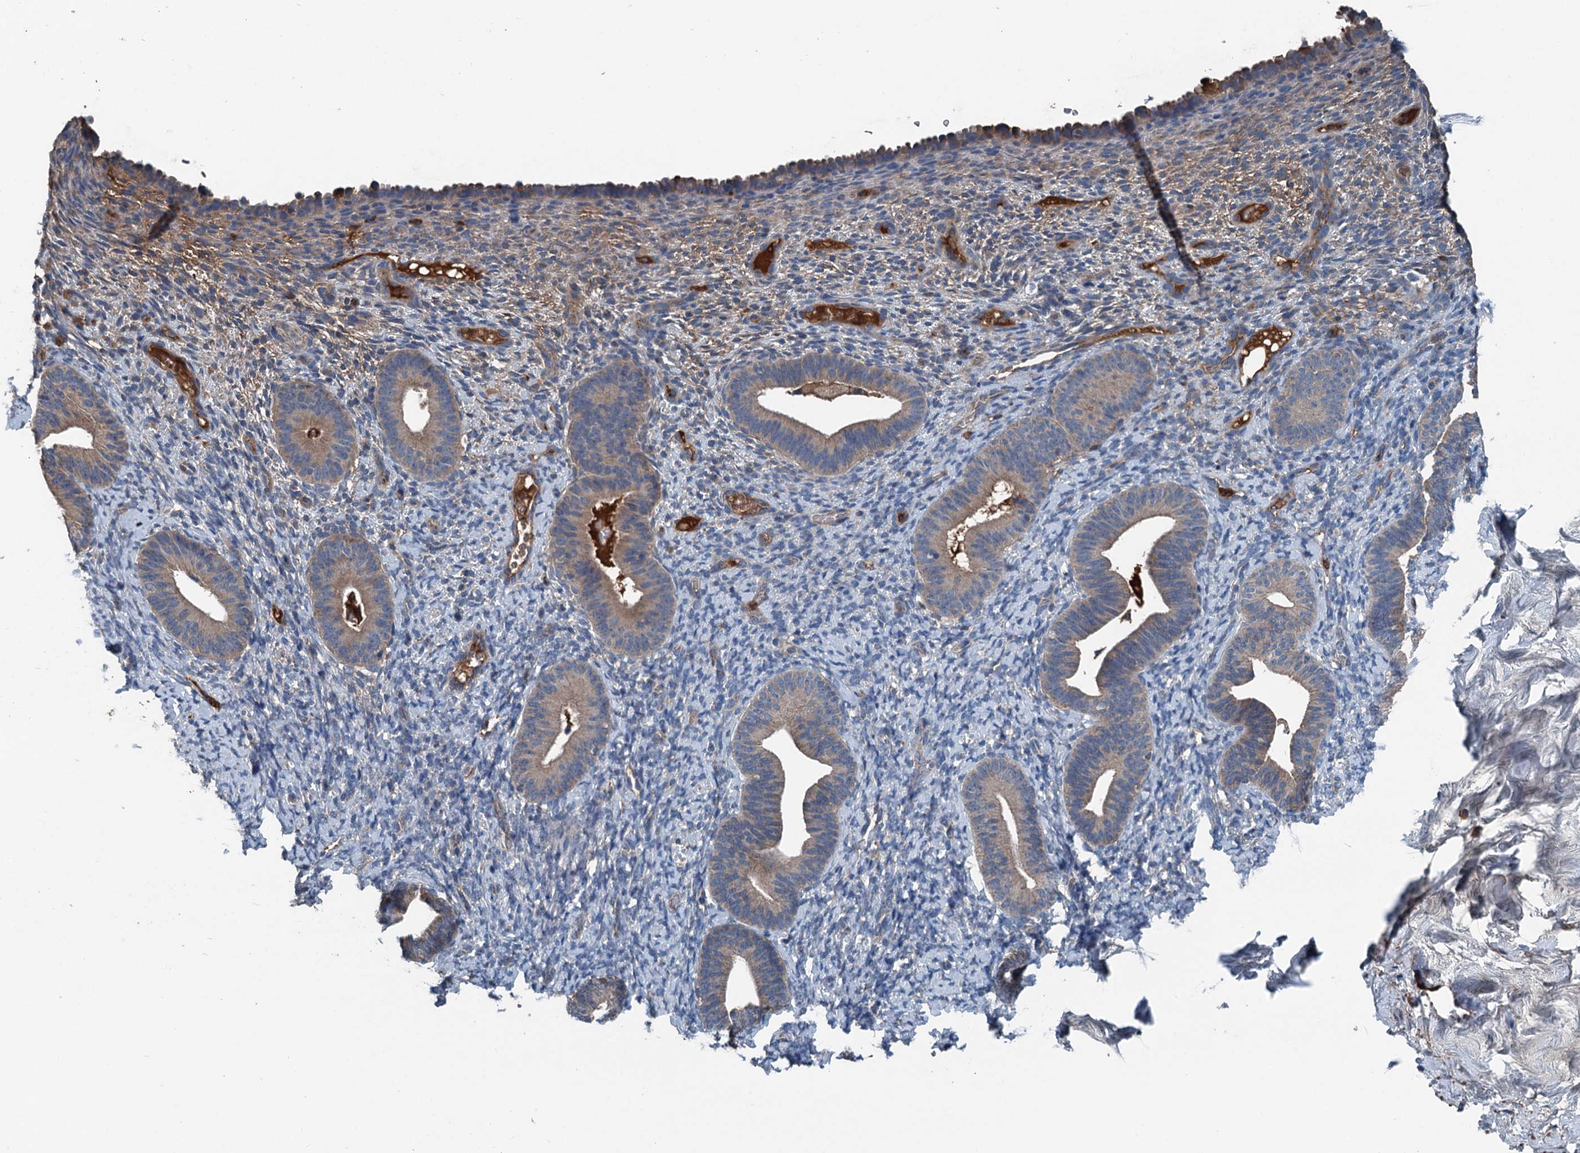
{"staining": {"intensity": "negative", "quantity": "none", "location": "none"}, "tissue": "endometrium", "cell_type": "Cells in endometrial stroma", "image_type": "normal", "snomed": [{"axis": "morphology", "description": "Normal tissue, NOS"}, {"axis": "topography", "description": "Endometrium"}], "caption": "An immunohistochemistry micrograph of normal endometrium is shown. There is no staining in cells in endometrial stroma of endometrium. The staining was performed using DAB (3,3'-diaminobenzidine) to visualize the protein expression in brown, while the nuclei were stained in blue with hematoxylin (Magnification: 20x).", "gene": "PDSS1", "patient": {"sex": "female", "age": 65}}